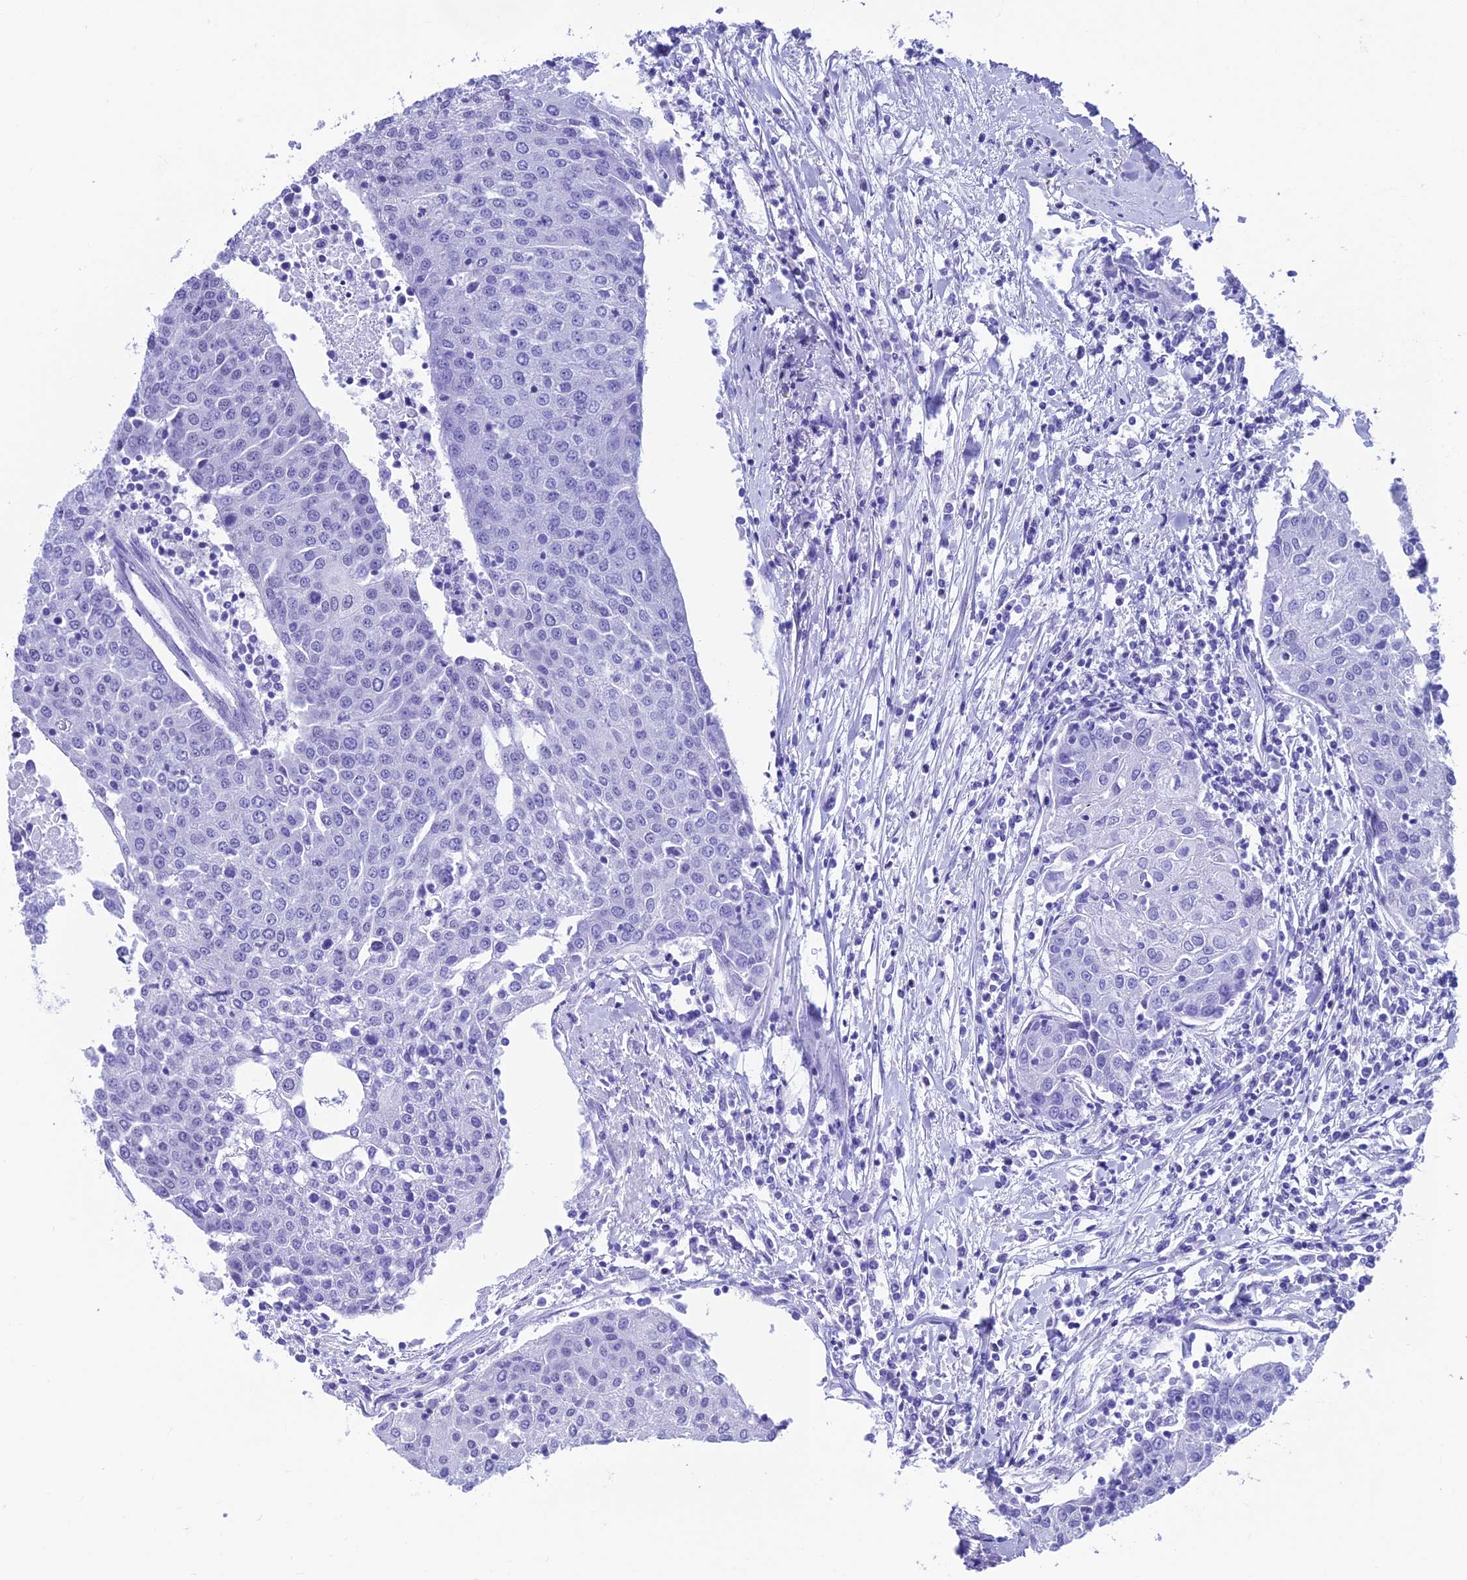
{"staining": {"intensity": "negative", "quantity": "none", "location": "none"}, "tissue": "urothelial cancer", "cell_type": "Tumor cells", "image_type": "cancer", "snomed": [{"axis": "morphology", "description": "Urothelial carcinoma, High grade"}, {"axis": "topography", "description": "Urinary bladder"}], "caption": "DAB (3,3'-diaminobenzidine) immunohistochemical staining of human urothelial cancer displays no significant positivity in tumor cells.", "gene": "KIAA1191", "patient": {"sex": "female", "age": 85}}